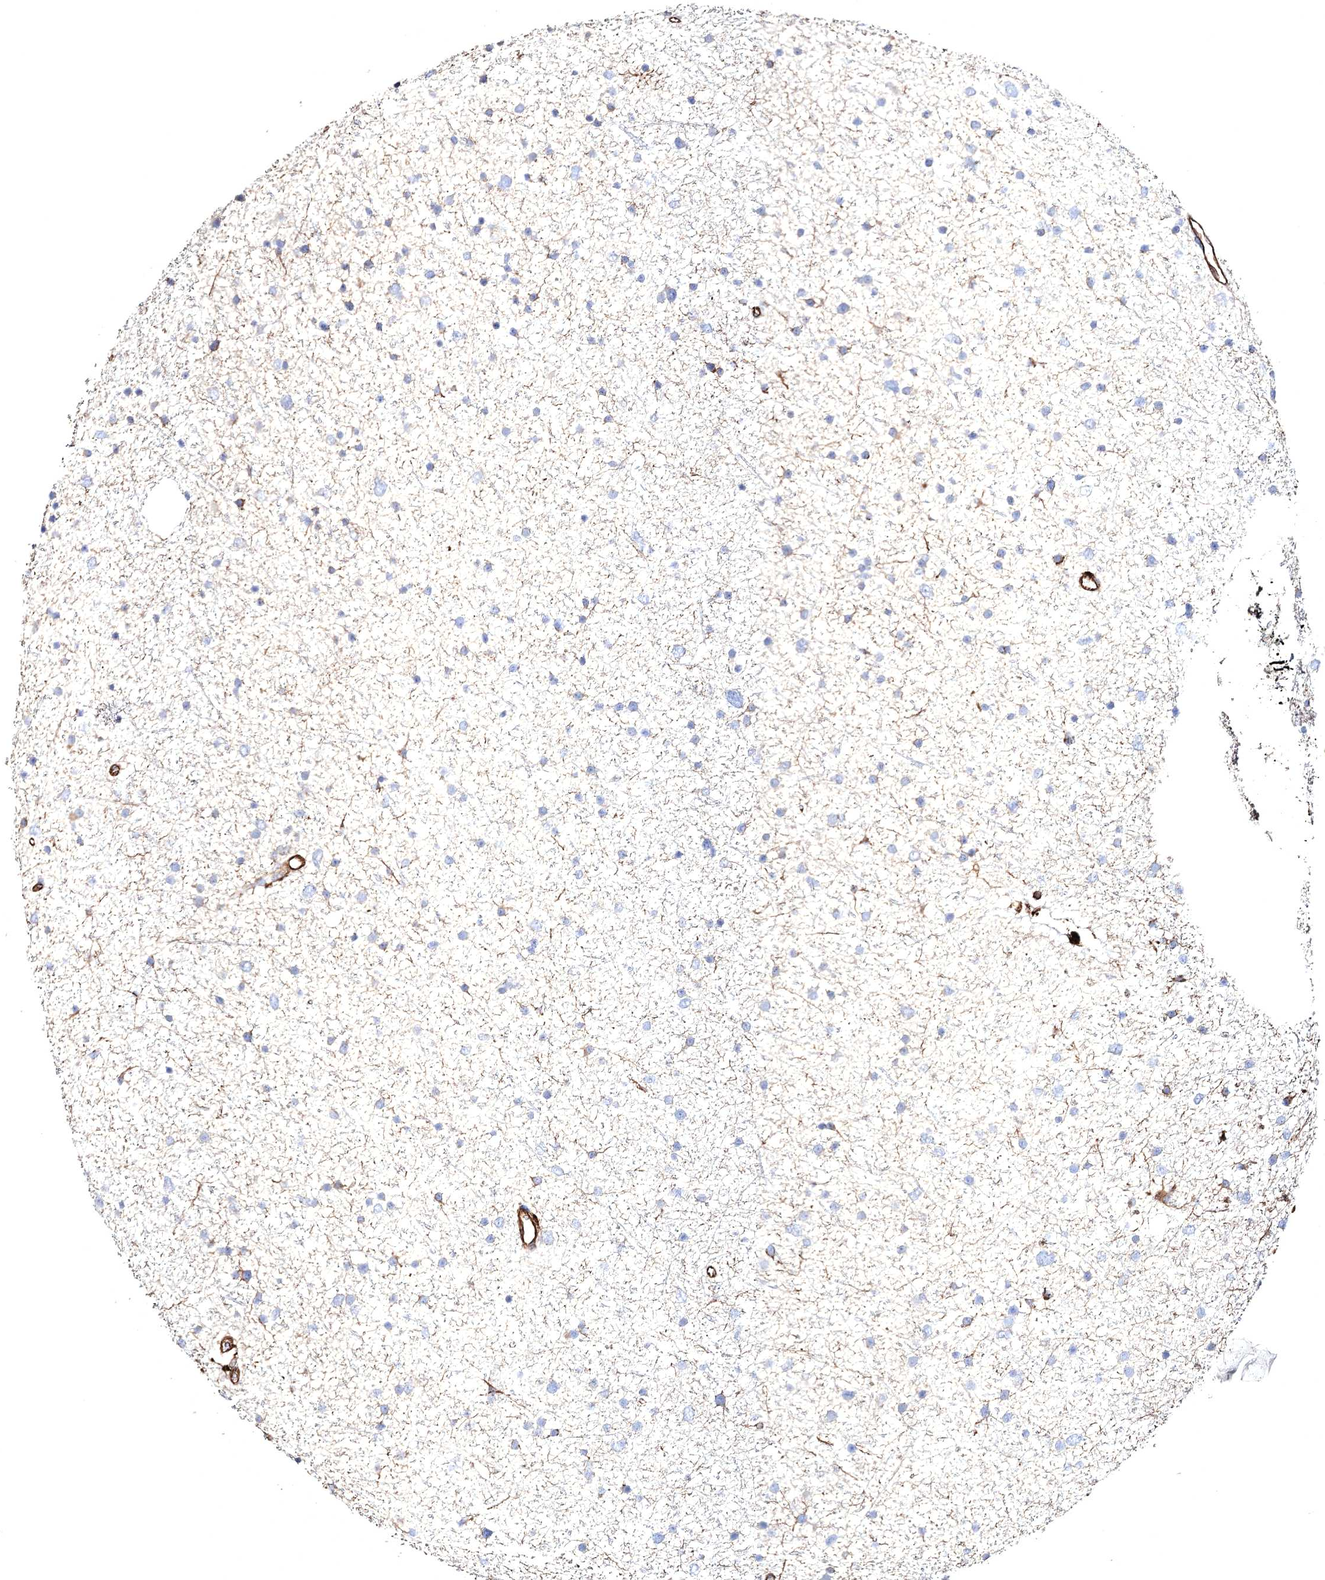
{"staining": {"intensity": "negative", "quantity": "none", "location": "none"}, "tissue": "glioma", "cell_type": "Tumor cells", "image_type": "cancer", "snomed": [{"axis": "morphology", "description": "Glioma, malignant, Low grade"}, {"axis": "topography", "description": "Cerebral cortex"}], "caption": "A high-resolution image shows immunohistochemistry staining of malignant glioma (low-grade), which demonstrates no significant positivity in tumor cells.", "gene": "CLEC4M", "patient": {"sex": "female", "age": 39}}